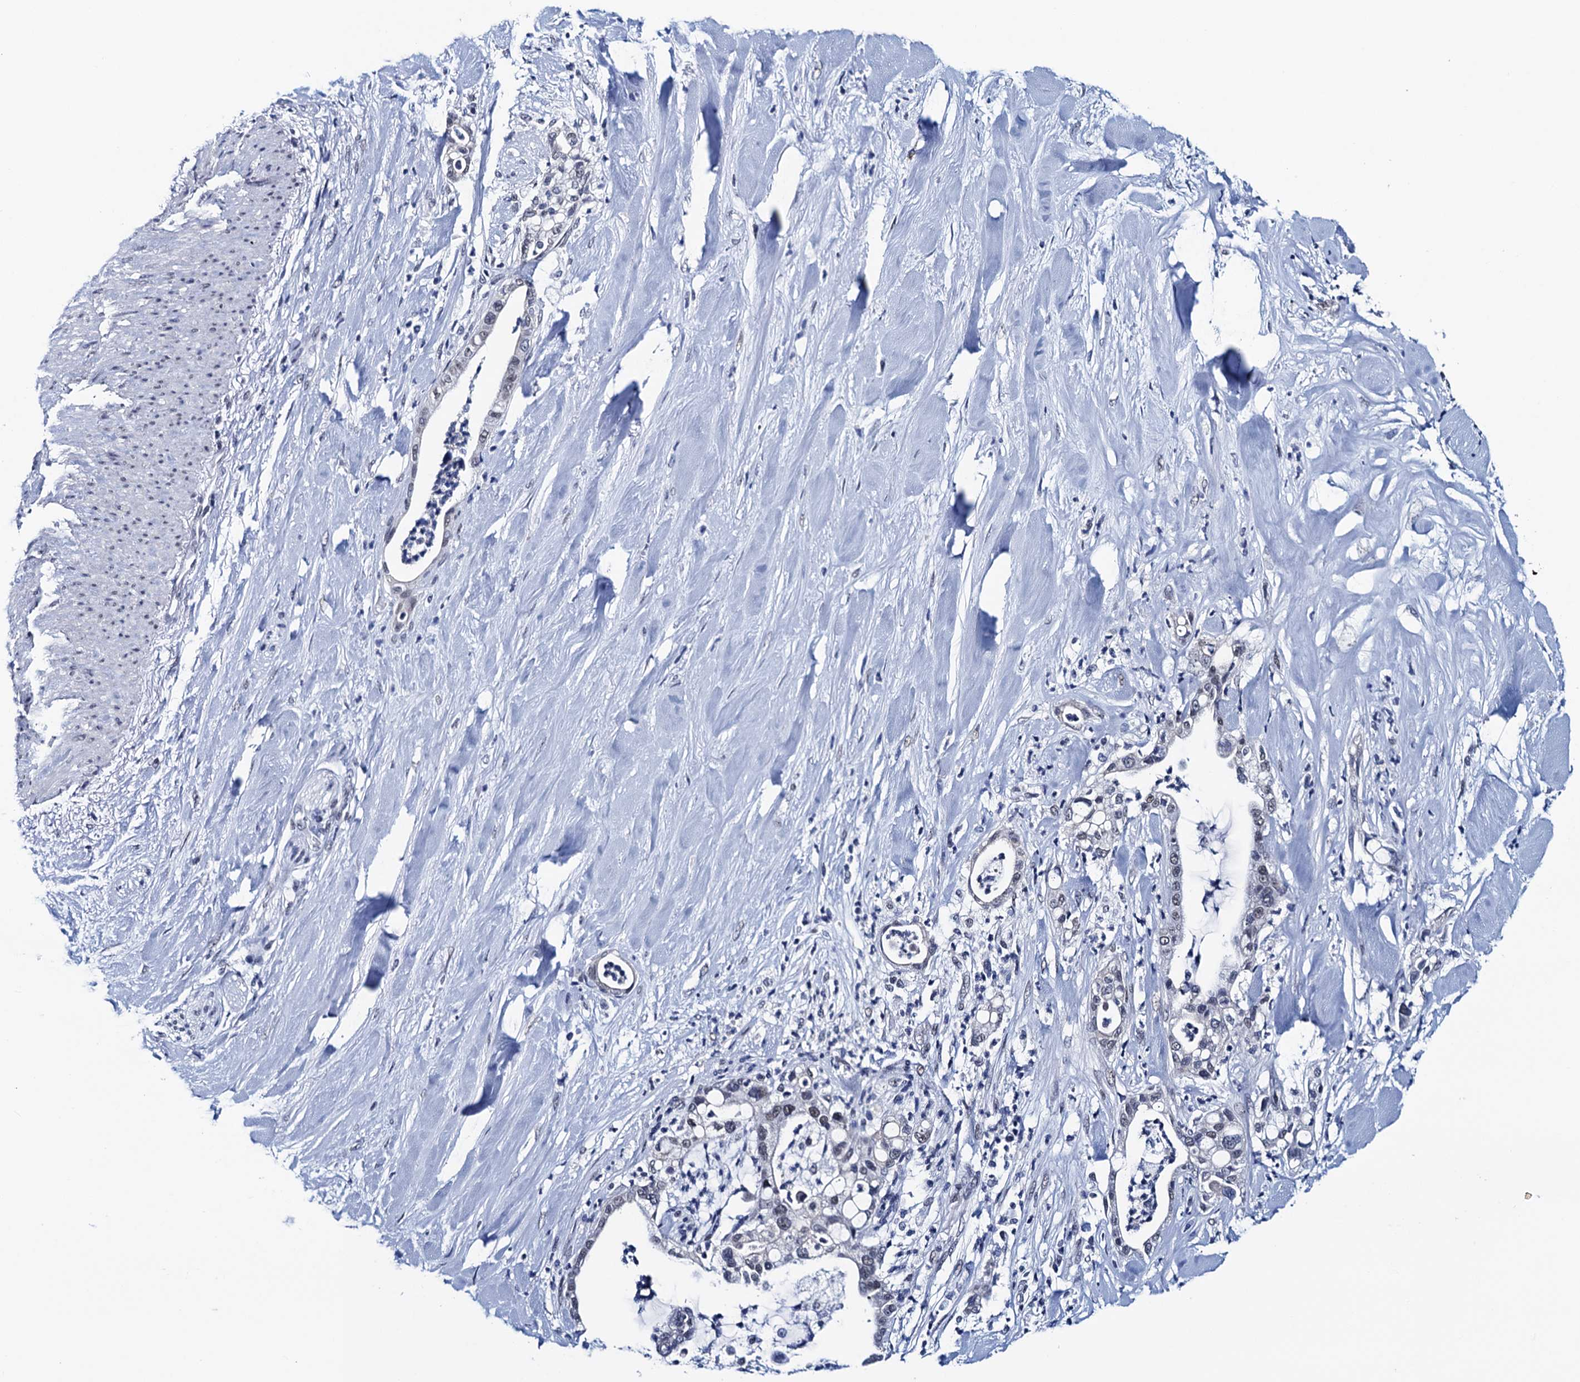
{"staining": {"intensity": "negative", "quantity": "none", "location": "none"}, "tissue": "liver cancer", "cell_type": "Tumor cells", "image_type": "cancer", "snomed": [{"axis": "morphology", "description": "Cholangiocarcinoma"}, {"axis": "topography", "description": "Liver"}], "caption": "The IHC image has no significant staining in tumor cells of cholangiocarcinoma (liver) tissue.", "gene": "FNBP4", "patient": {"sex": "female", "age": 54}}